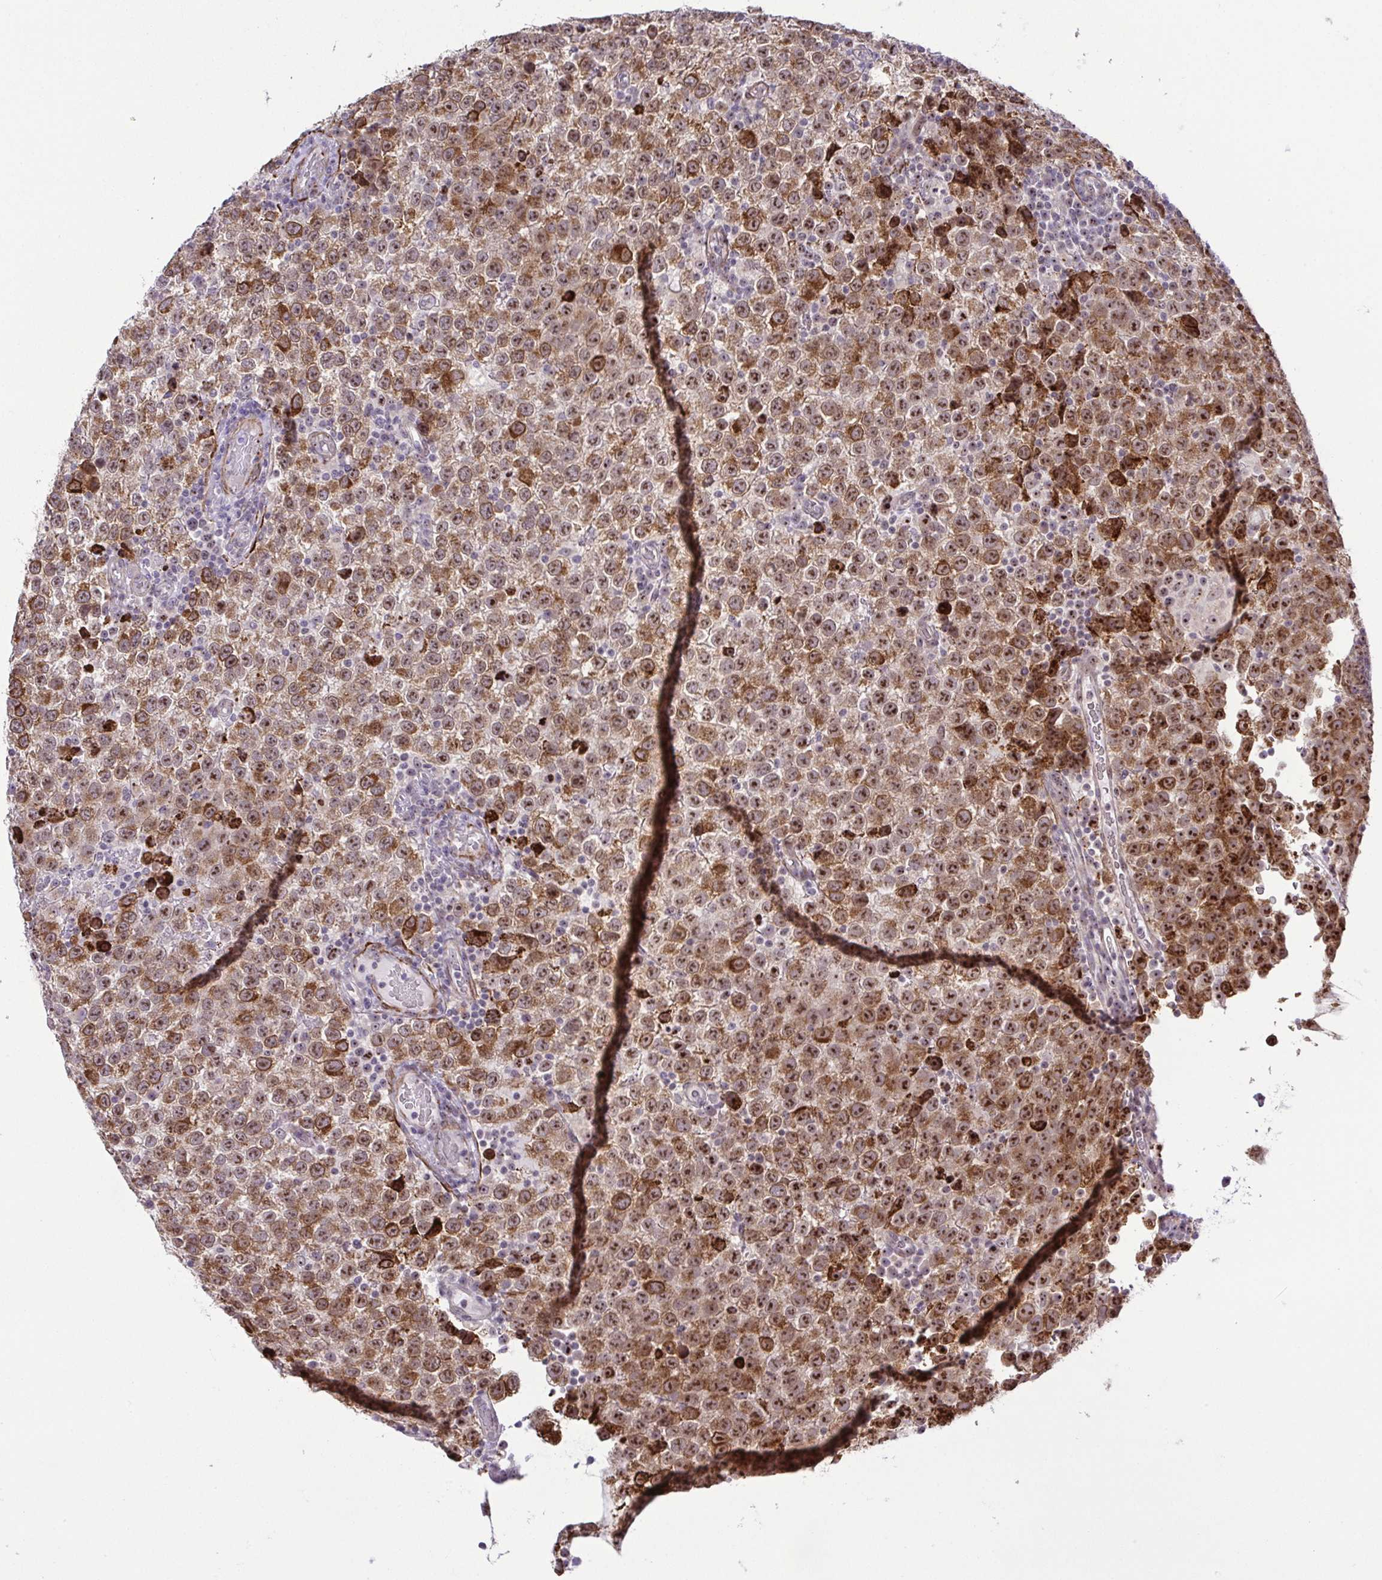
{"staining": {"intensity": "moderate", "quantity": "25%-75%", "location": "cytoplasmic/membranous,nuclear"}, "tissue": "testis cancer", "cell_type": "Tumor cells", "image_type": "cancer", "snomed": [{"axis": "morphology", "description": "Seminoma, NOS"}, {"axis": "topography", "description": "Testis"}], "caption": "This image shows testis cancer stained with immunohistochemistry to label a protein in brown. The cytoplasmic/membranous and nuclear of tumor cells show moderate positivity for the protein. Nuclei are counter-stained blue.", "gene": "RSL24D1", "patient": {"sex": "male", "age": 34}}